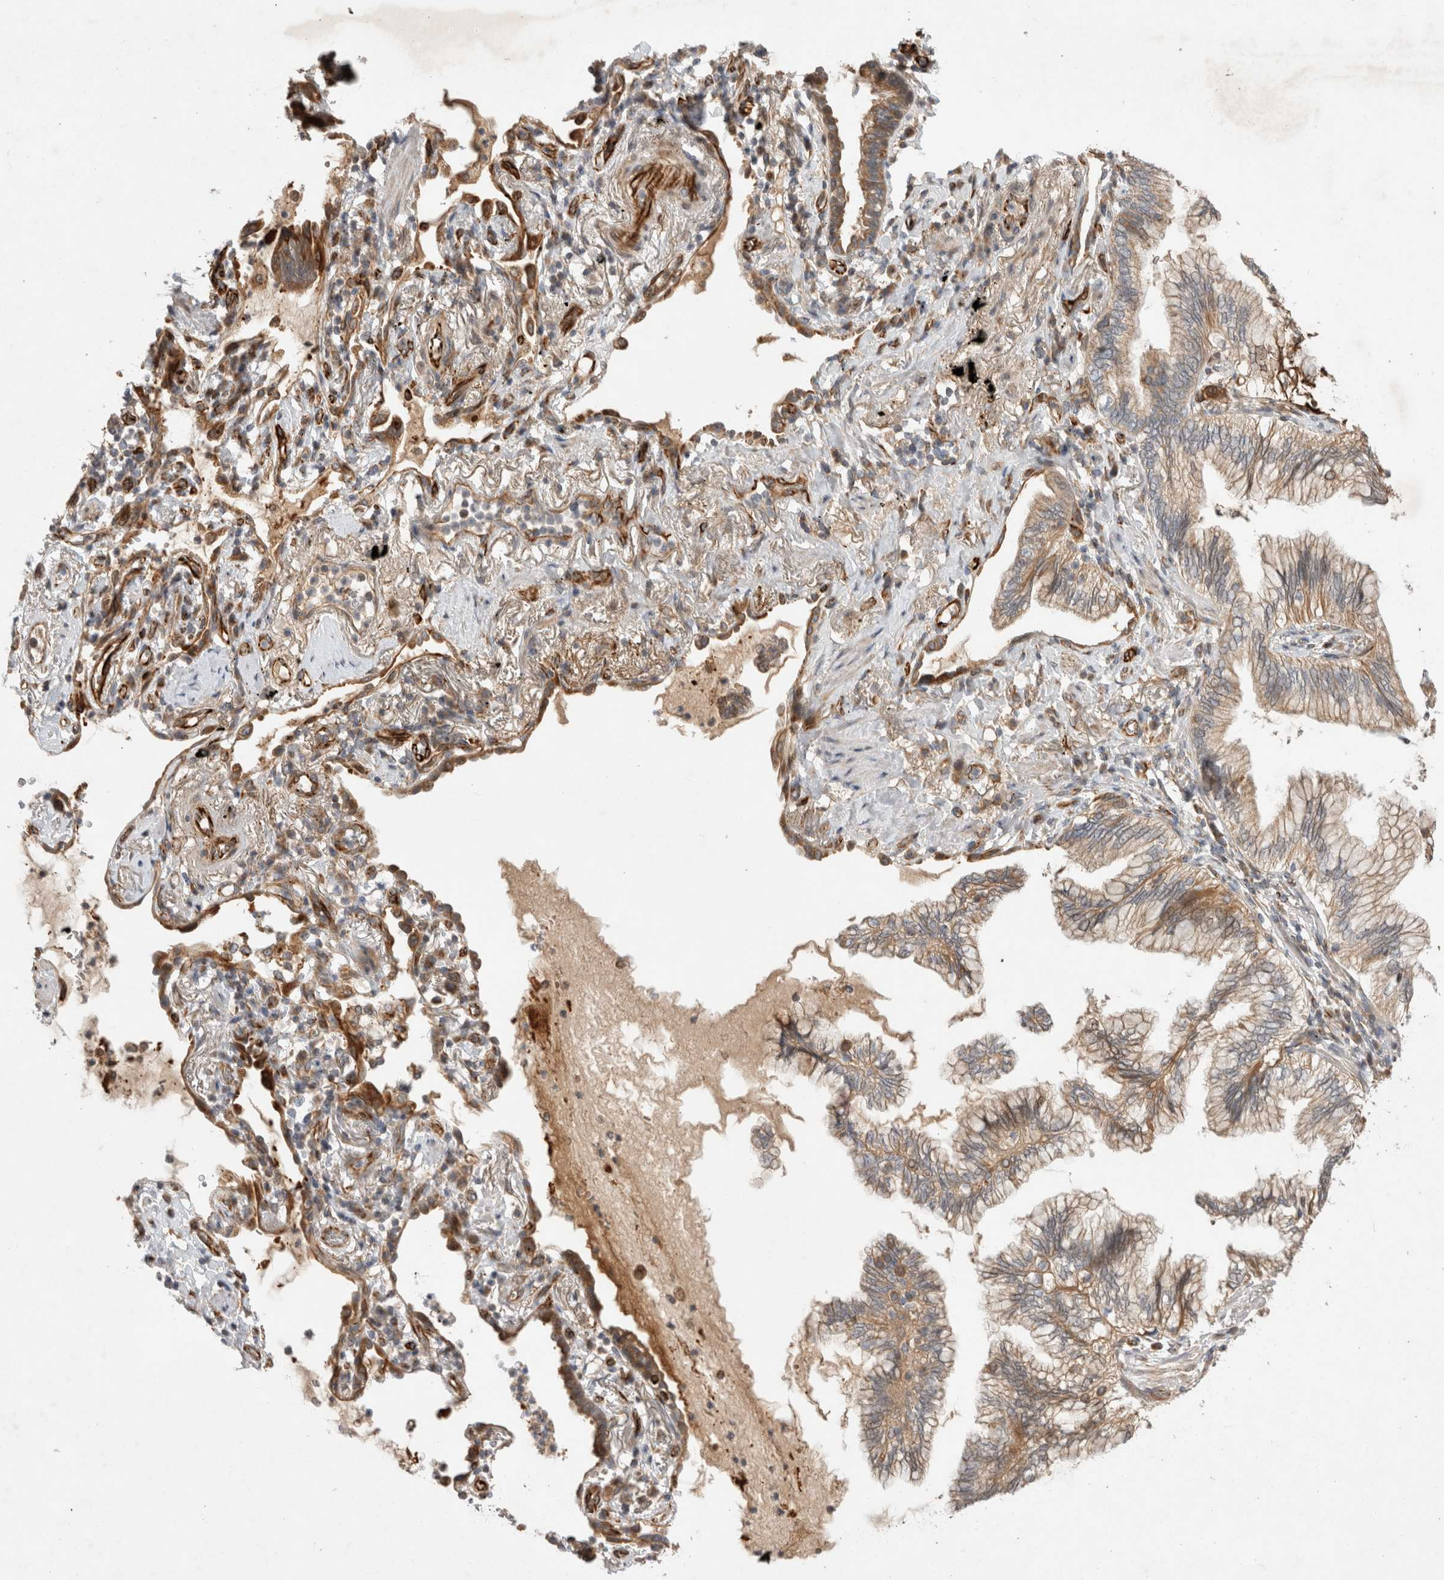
{"staining": {"intensity": "weak", "quantity": ">75%", "location": "cytoplasmic/membranous"}, "tissue": "lung cancer", "cell_type": "Tumor cells", "image_type": "cancer", "snomed": [{"axis": "morphology", "description": "Adenocarcinoma, NOS"}, {"axis": "topography", "description": "Lung"}], "caption": "High-magnification brightfield microscopy of lung cancer (adenocarcinoma) stained with DAB (3,3'-diaminobenzidine) (brown) and counterstained with hematoxylin (blue). tumor cells exhibit weak cytoplasmic/membranous expression is appreciated in approximately>75% of cells.", "gene": "NMU", "patient": {"sex": "female", "age": 70}}